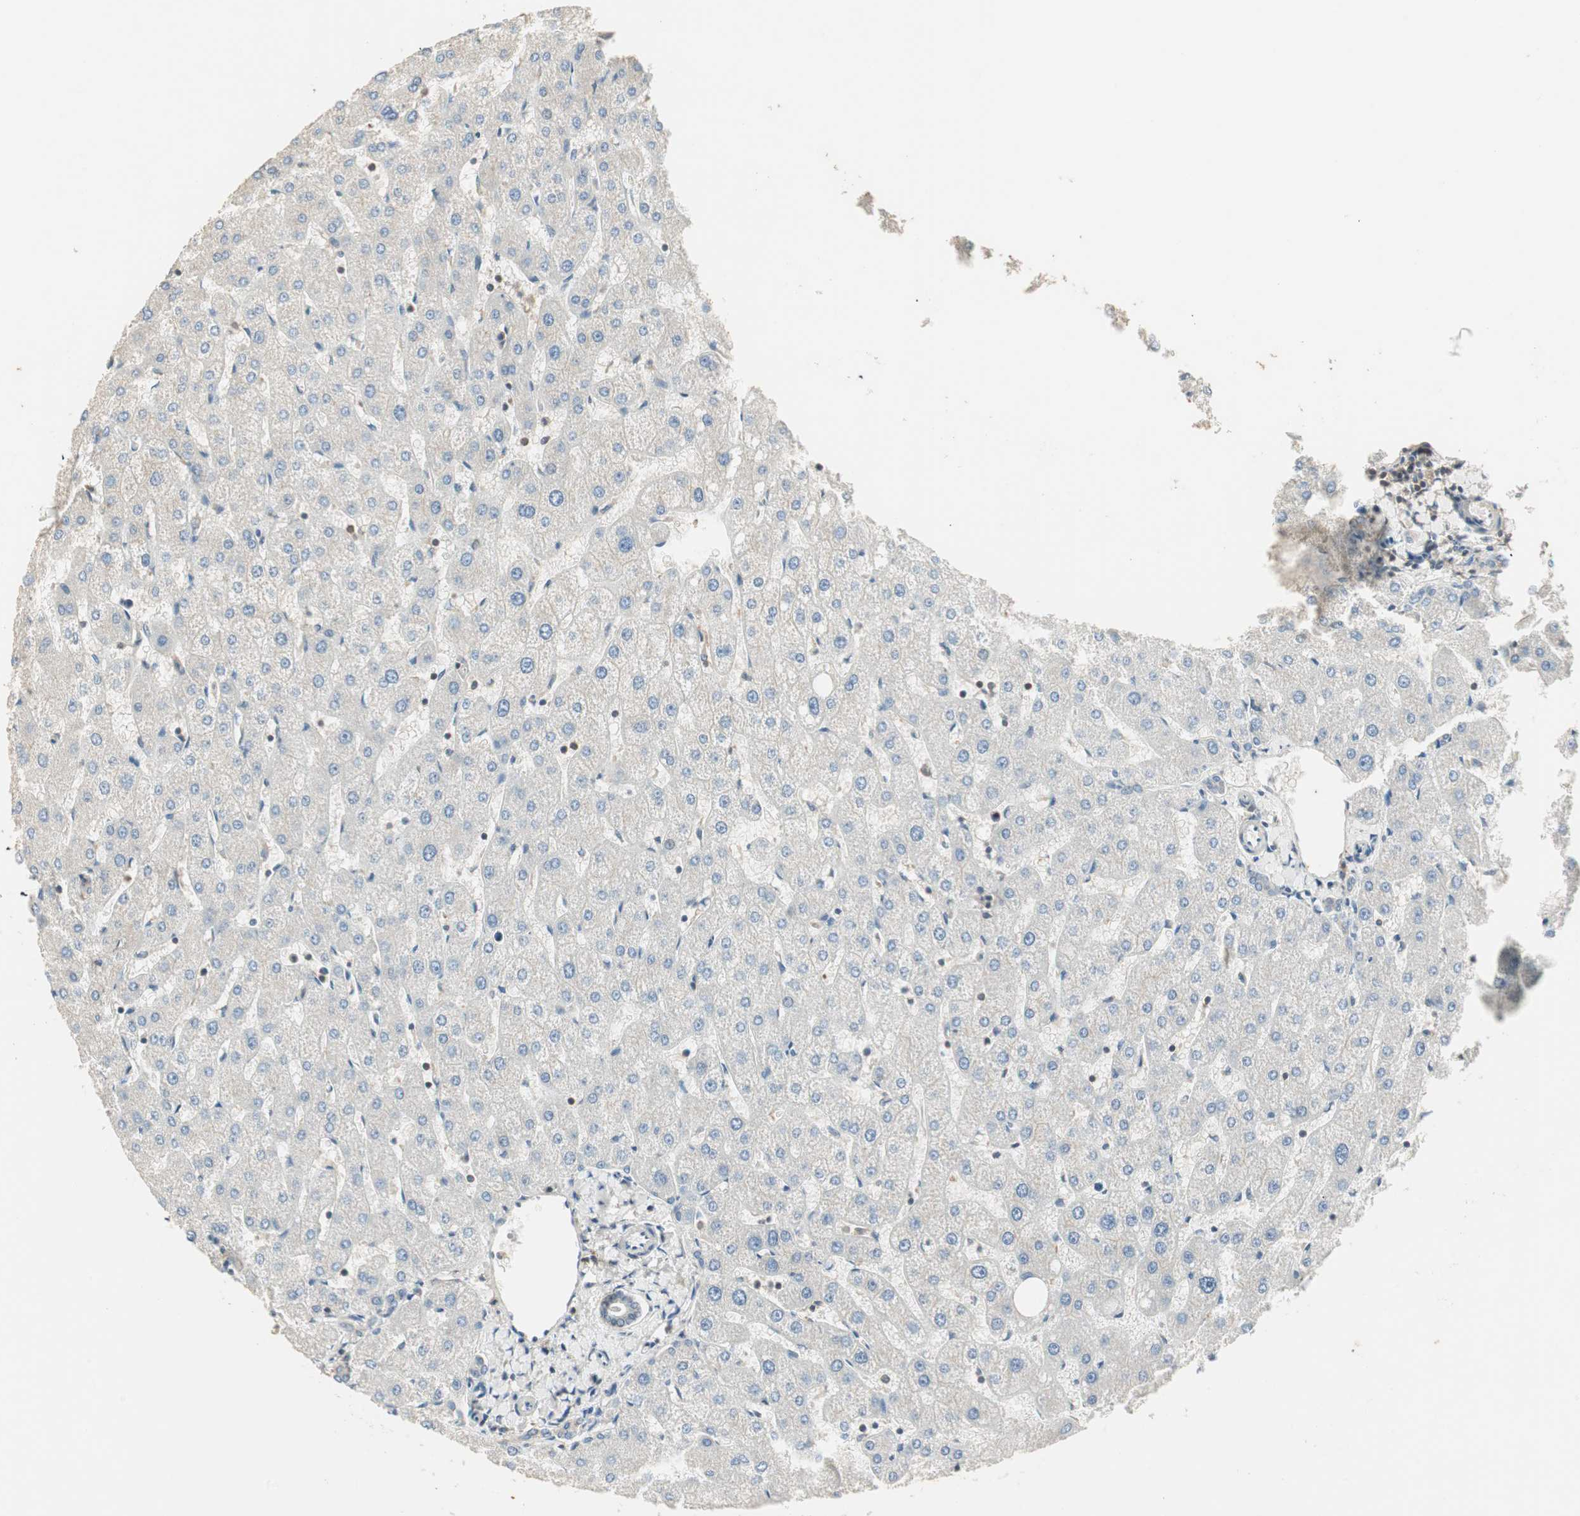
{"staining": {"intensity": "negative", "quantity": "none", "location": "none"}, "tissue": "liver", "cell_type": "Cholangiocytes", "image_type": "normal", "snomed": [{"axis": "morphology", "description": "Normal tissue, NOS"}, {"axis": "topography", "description": "Liver"}], "caption": "This histopathology image is of normal liver stained with immunohistochemistry (IHC) to label a protein in brown with the nuclei are counter-stained blue. There is no staining in cholangiocytes.", "gene": "CRLF3", "patient": {"sex": "male", "age": 67}}